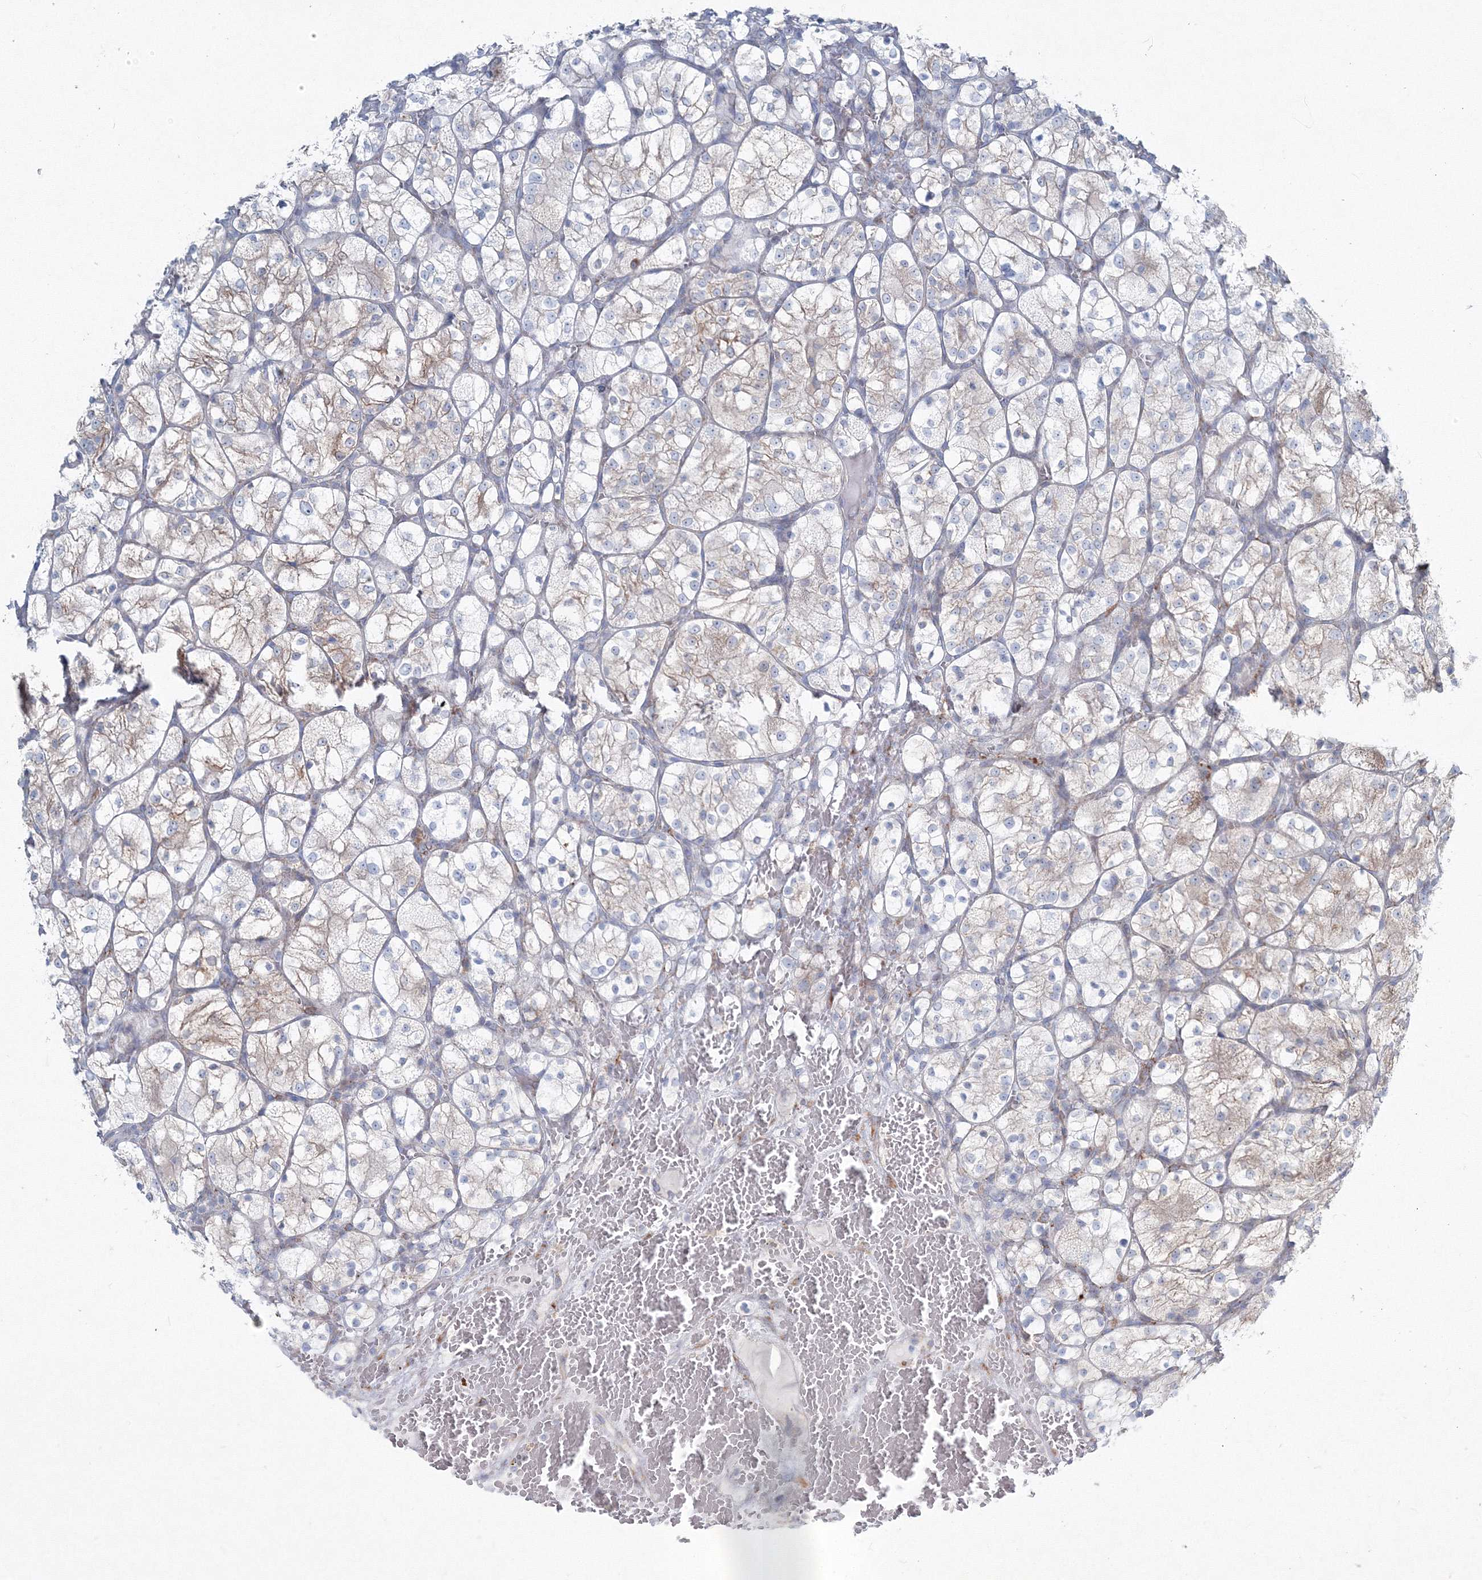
{"staining": {"intensity": "negative", "quantity": "none", "location": "none"}, "tissue": "renal cancer", "cell_type": "Tumor cells", "image_type": "cancer", "snomed": [{"axis": "morphology", "description": "Adenocarcinoma, NOS"}, {"axis": "topography", "description": "Kidney"}], "caption": "DAB immunohistochemical staining of renal adenocarcinoma reveals no significant positivity in tumor cells.", "gene": "RCN1", "patient": {"sex": "female", "age": 69}}